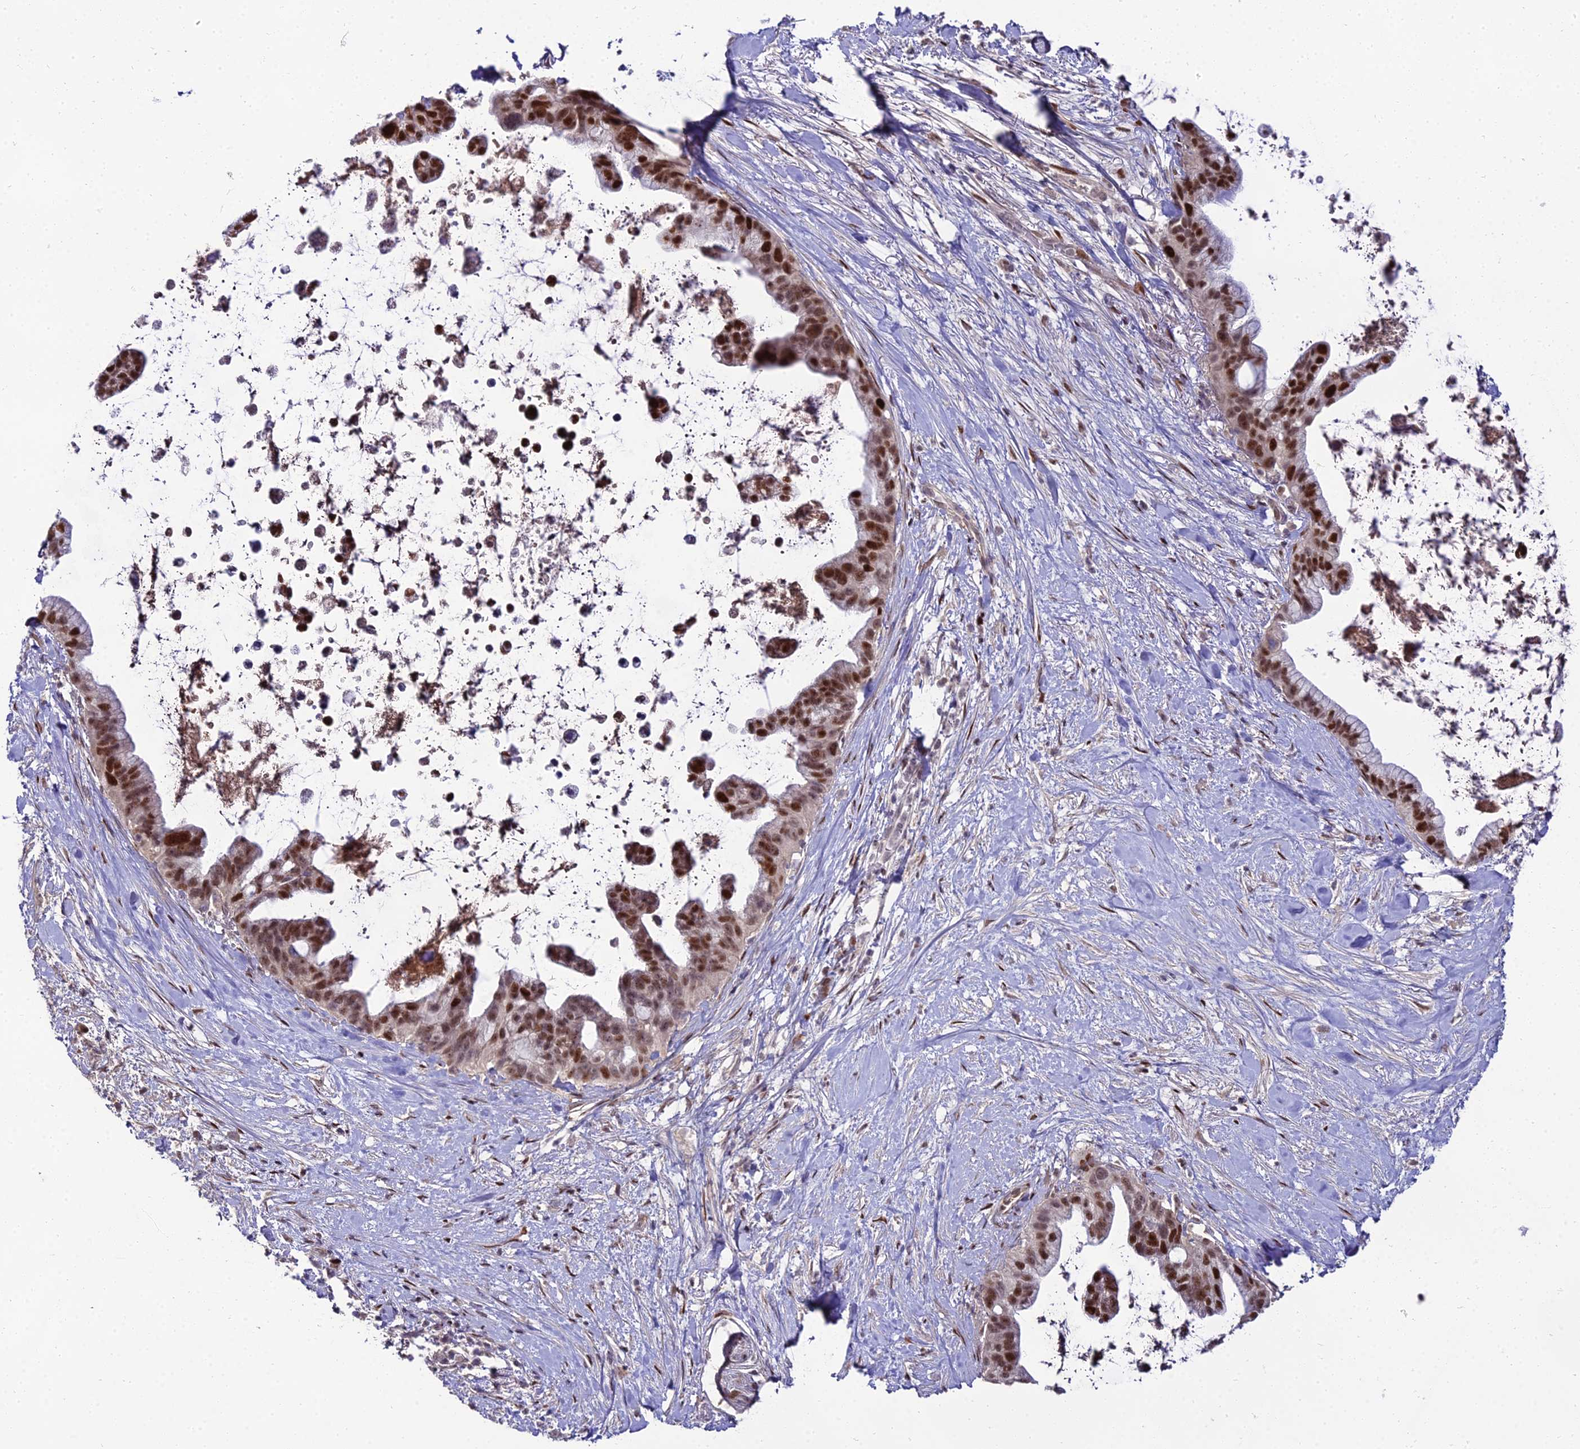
{"staining": {"intensity": "strong", "quantity": ">75%", "location": "nuclear"}, "tissue": "pancreatic cancer", "cell_type": "Tumor cells", "image_type": "cancer", "snomed": [{"axis": "morphology", "description": "Adenocarcinoma, NOS"}, {"axis": "topography", "description": "Pancreas"}], "caption": "Strong nuclear expression for a protein is present in about >75% of tumor cells of adenocarcinoma (pancreatic) using immunohistochemistry (IHC).", "gene": "ZNF707", "patient": {"sex": "female", "age": 83}}